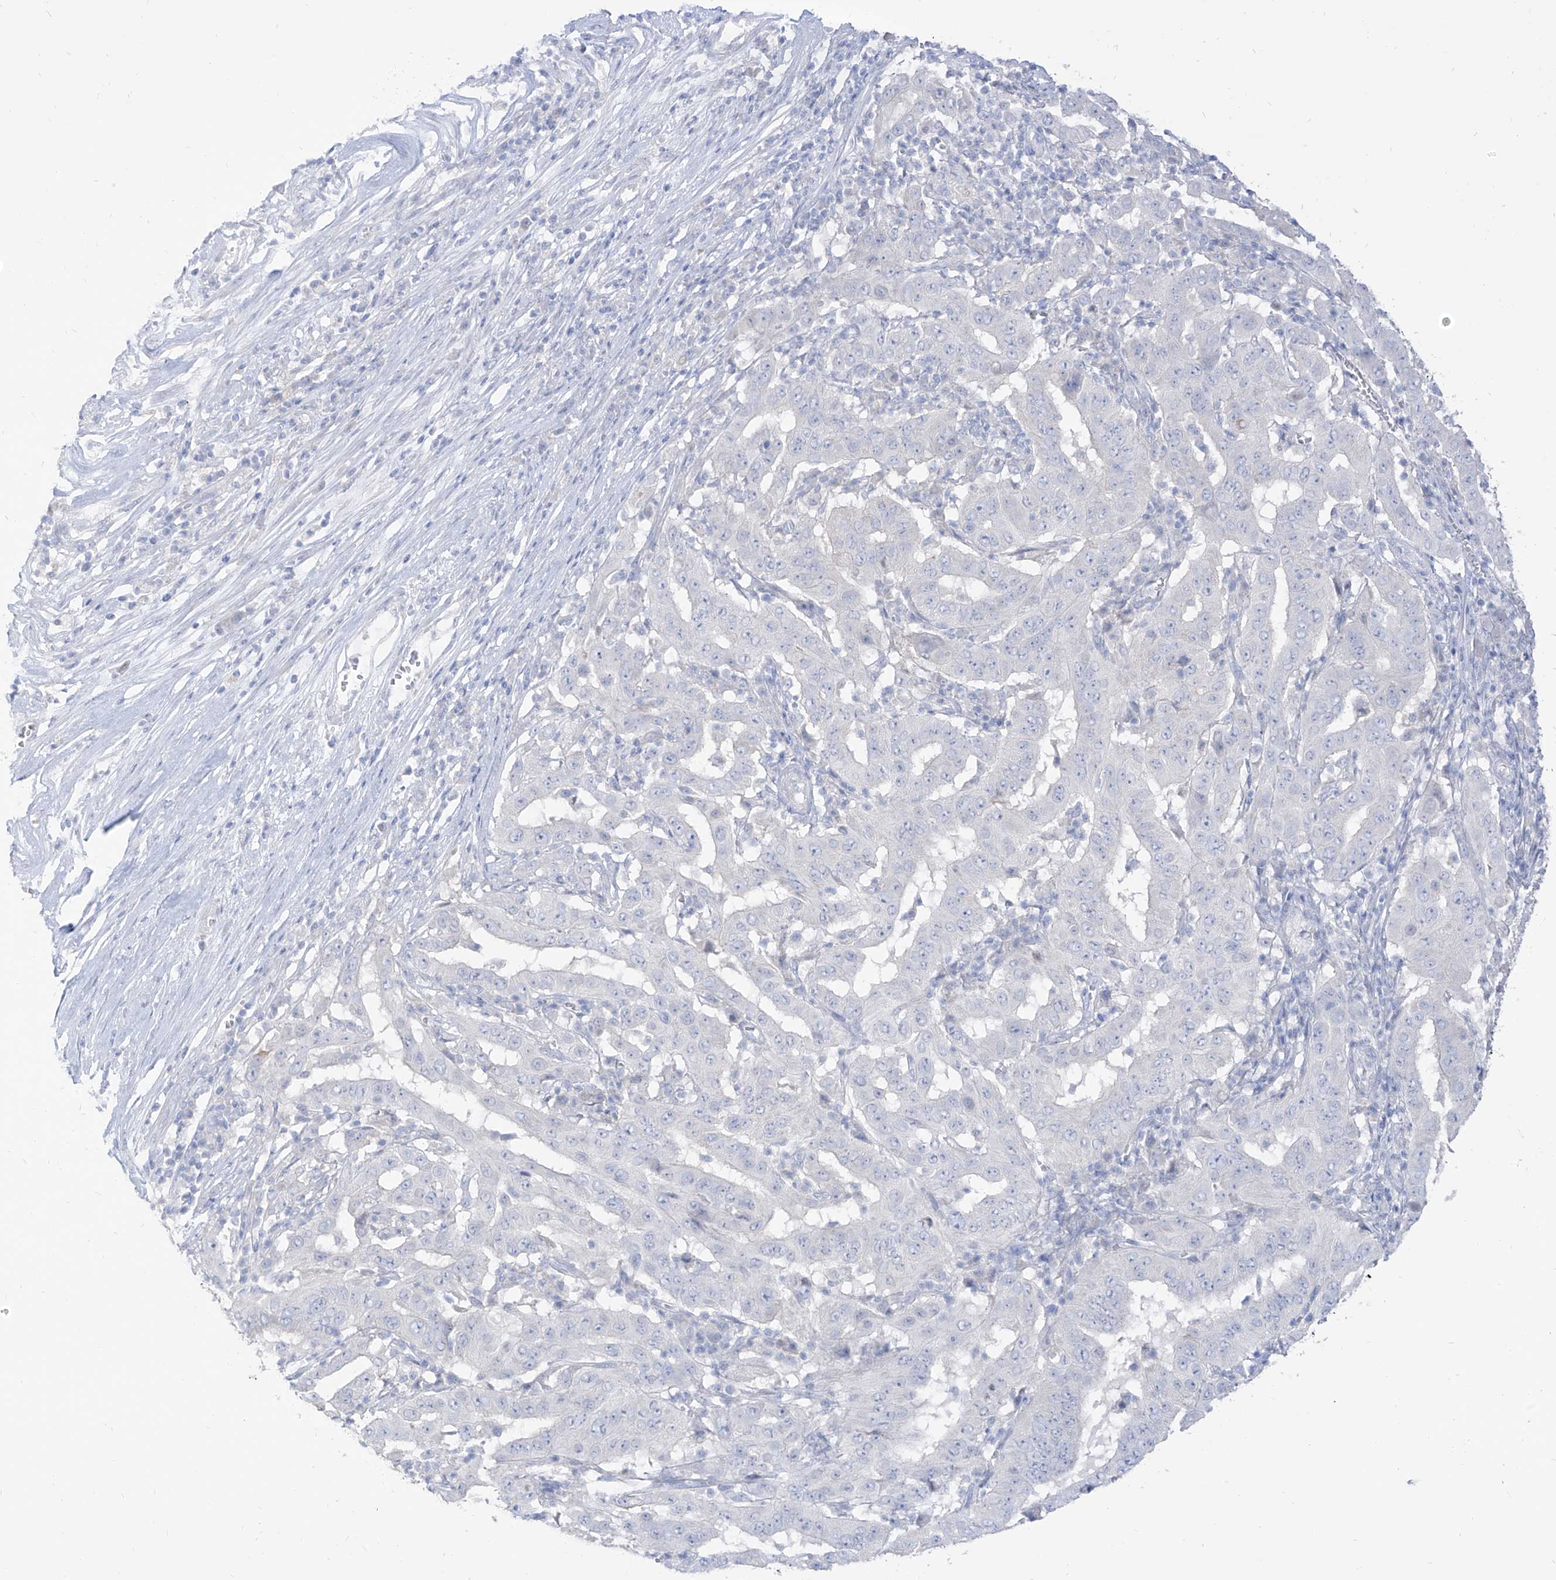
{"staining": {"intensity": "negative", "quantity": "none", "location": "none"}, "tissue": "pancreatic cancer", "cell_type": "Tumor cells", "image_type": "cancer", "snomed": [{"axis": "morphology", "description": "Adenocarcinoma, NOS"}, {"axis": "topography", "description": "Pancreas"}], "caption": "Tumor cells show no significant protein positivity in pancreatic adenocarcinoma.", "gene": "ARHGEF40", "patient": {"sex": "male", "age": 63}}